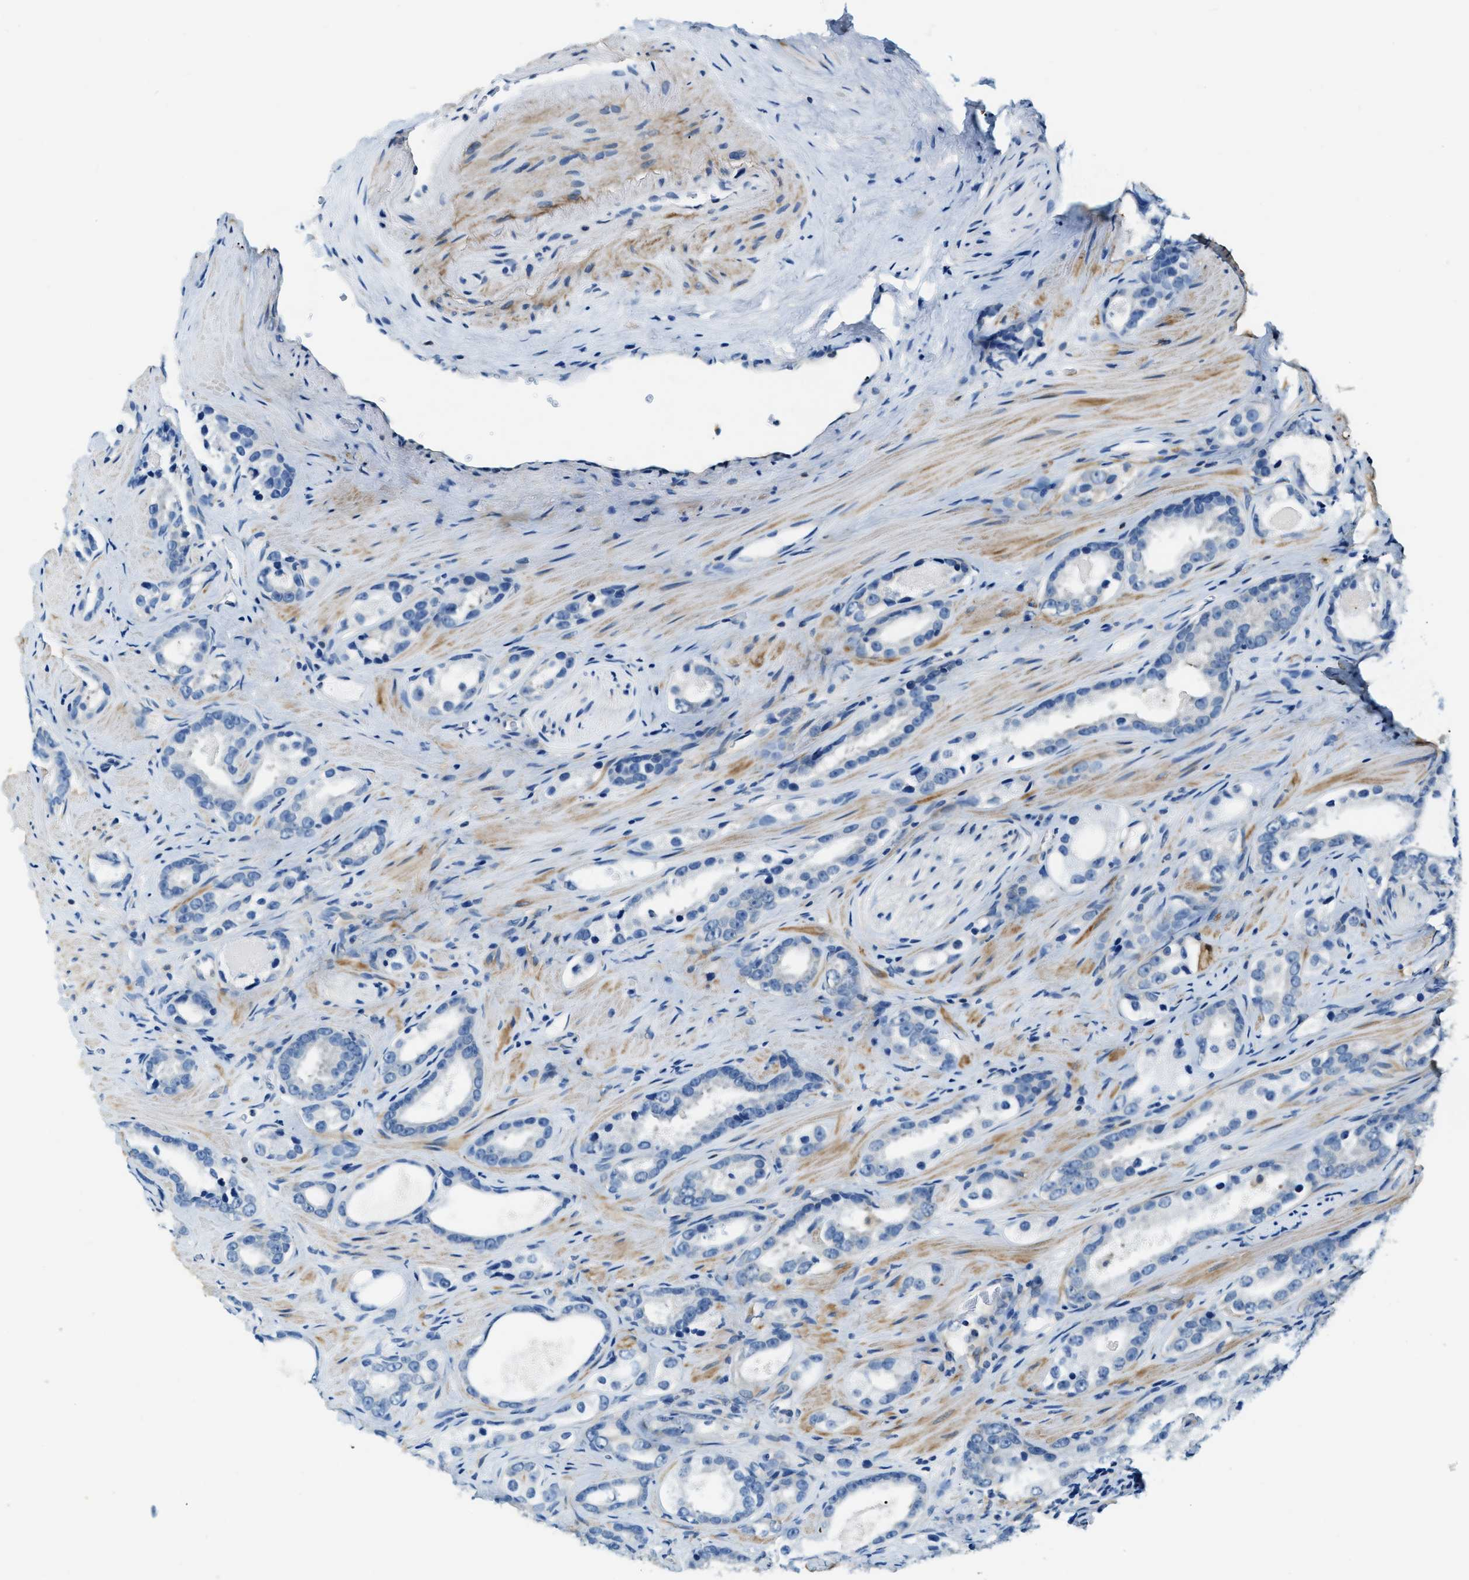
{"staining": {"intensity": "negative", "quantity": "none", "location": "none"}, "tissue": "prostate cancer", "cell_type": "Tumor cells", "image_type": "cancer", "snomed": [{"axis": "morphology", "description": "Adenocarcinoma, High grade"}, {"axis": "topography", "description": "Prostate"}], "caption": "This is an immunohistochemistry (IHC) histopathology image of prostate cancer (adenocarcinoma (high-grade)). There is no staining in tumor cells.", "gene": "EIF2AK2", "patient": {"sex": "male", "age": 63}}